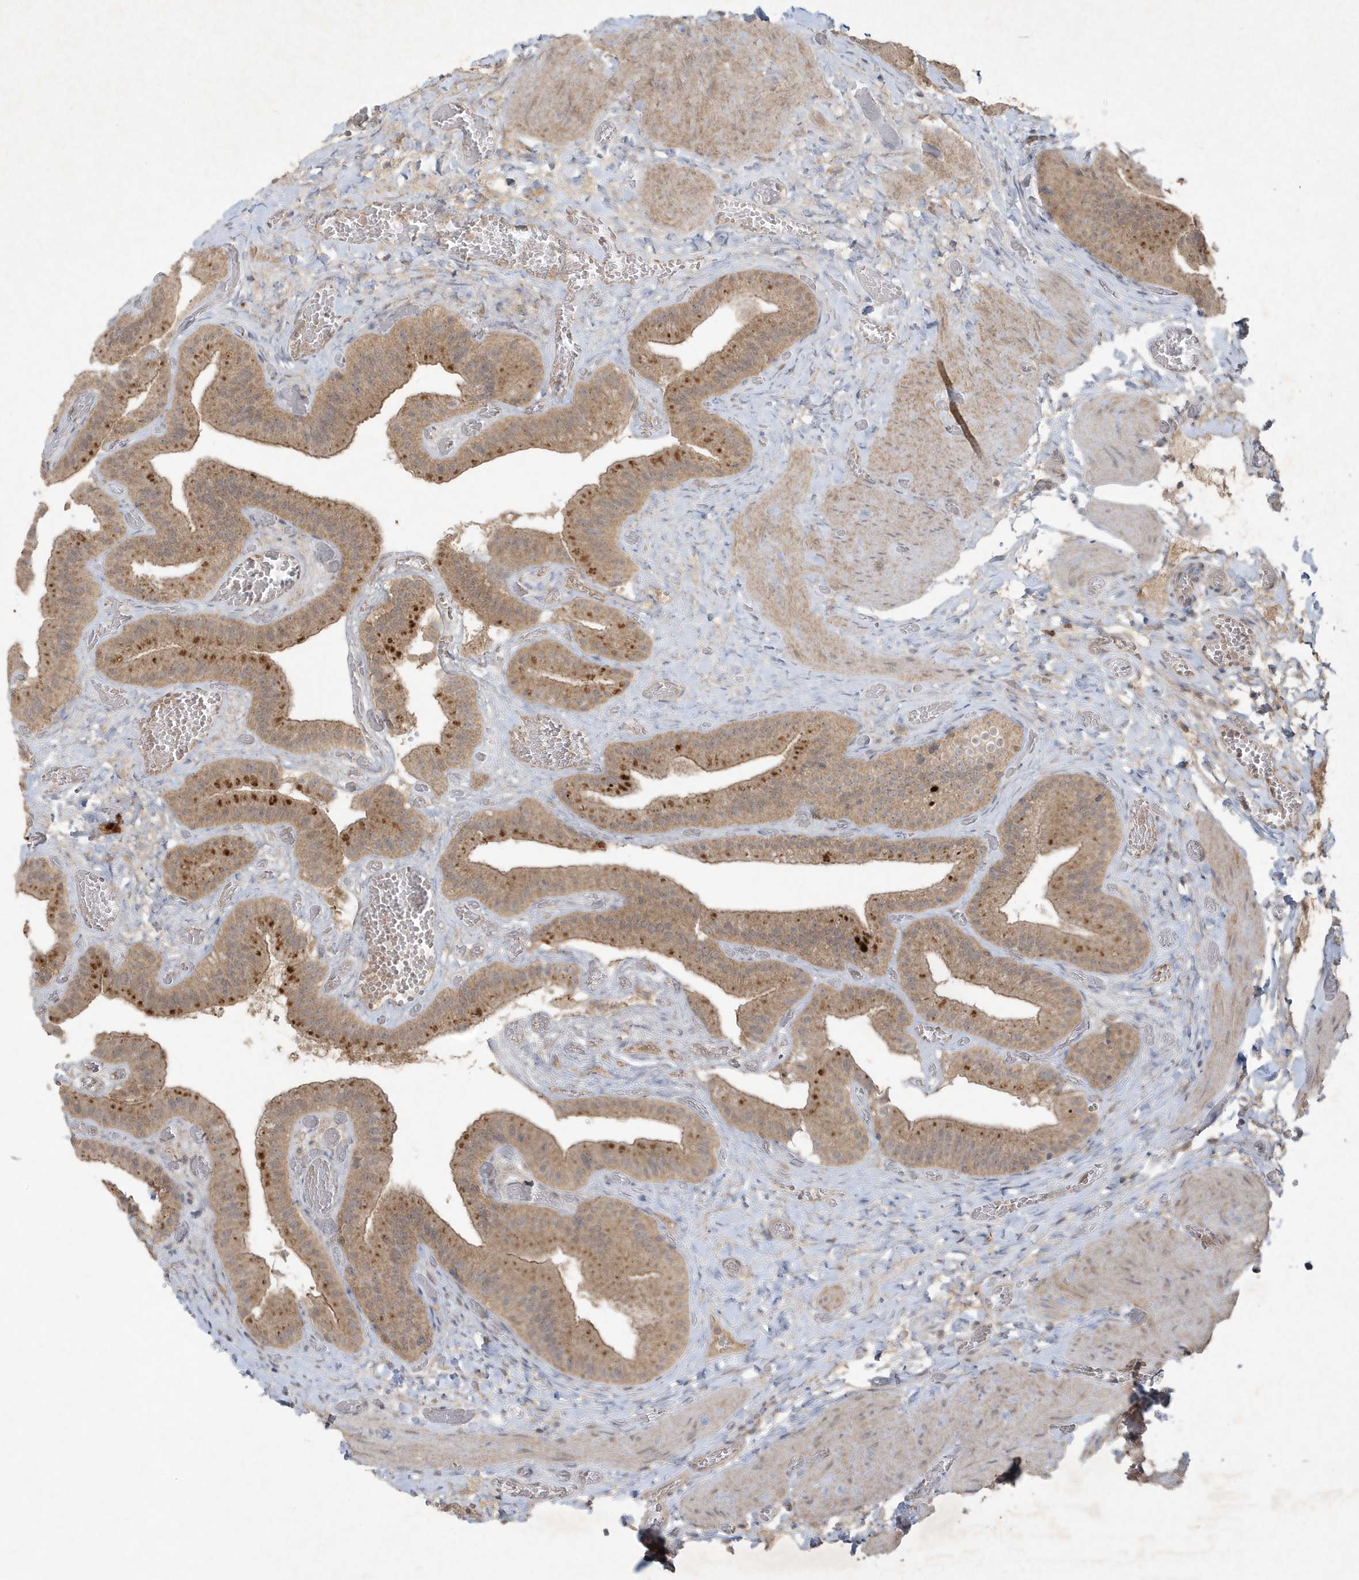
{"staining": {"intensity": "moderate", "quantity": ">75%", "location": "cytoplasmic/membranous"}, "tissue": "gallbladder", "cell_type": "Glandular cells", "image_type": "normal", "snomed": [{"axis": "morphology", "description": "Normal tissue, NOS"}, {"axis": "topography", "description": "Gallbladder"}], "caption": "This histopathology image exhibits normal gallbladder stained with immunohistochemistry (IHC) to label a protein in brown. The cytoplasmic/membranous of glandular cells show moderate positivity for the protein. Nuclei are counter-stained blue.", "gene": "C1RL", "patient": {"sex": "female", "age": 64}}